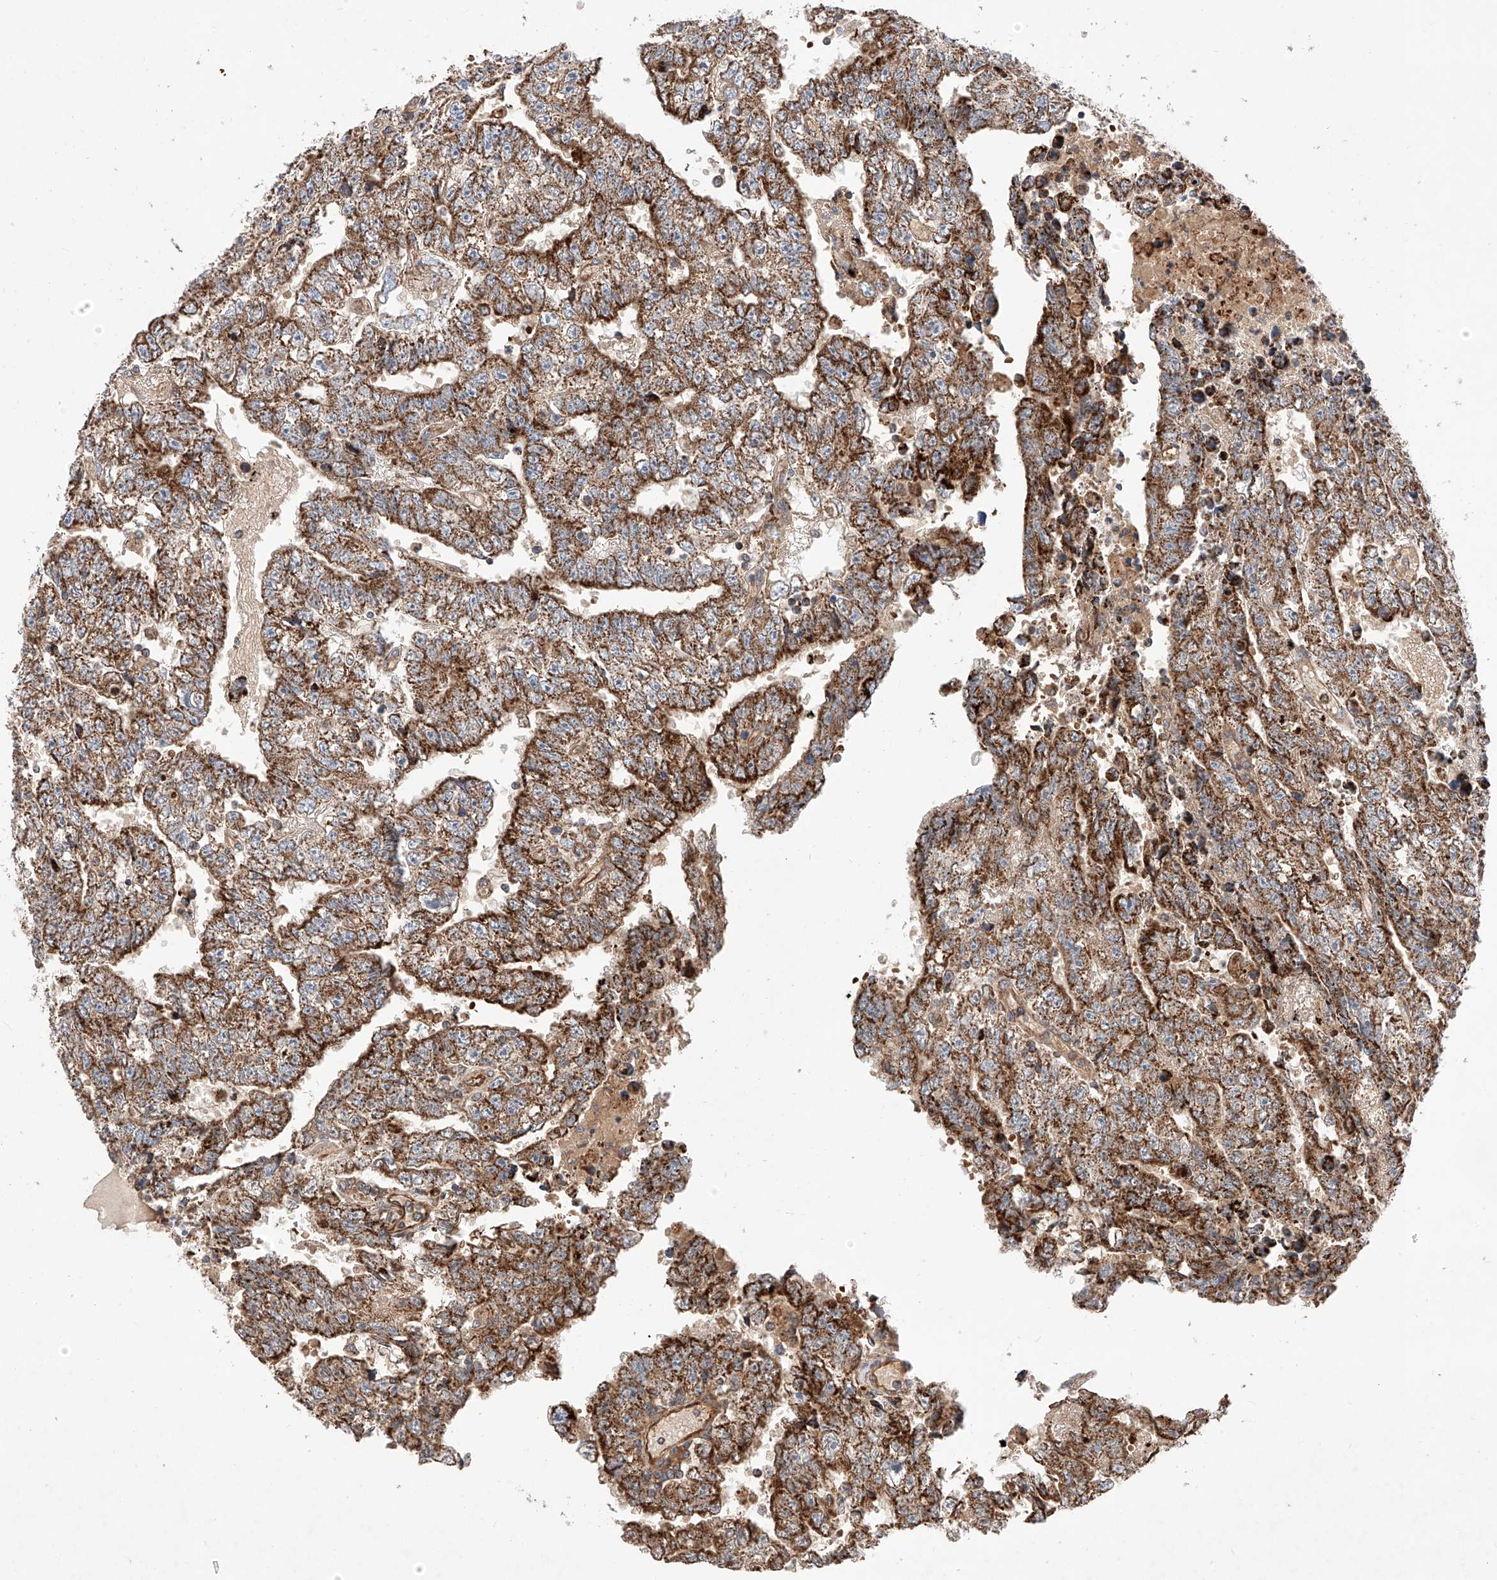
{"staining": {"intensity": "strong", "quantity": ">75%", "location": "cytoplasmic/membranous"}, "tissue": "testis cancer", "cell_type": "Tumor cells", "image_type": "cancer", "snomed": [{"axis": "morphology", "description": "Carcinoma, Embryonal, NOS"}, {"axis": "topography", "description": "Testis"}], "caption": "Testis embryonal carcinoma stained with a protein marker demonstrates strong staining in tumor cells.", "gene": "NR1D1", "patient": {"sex": "male", "age": 25}}